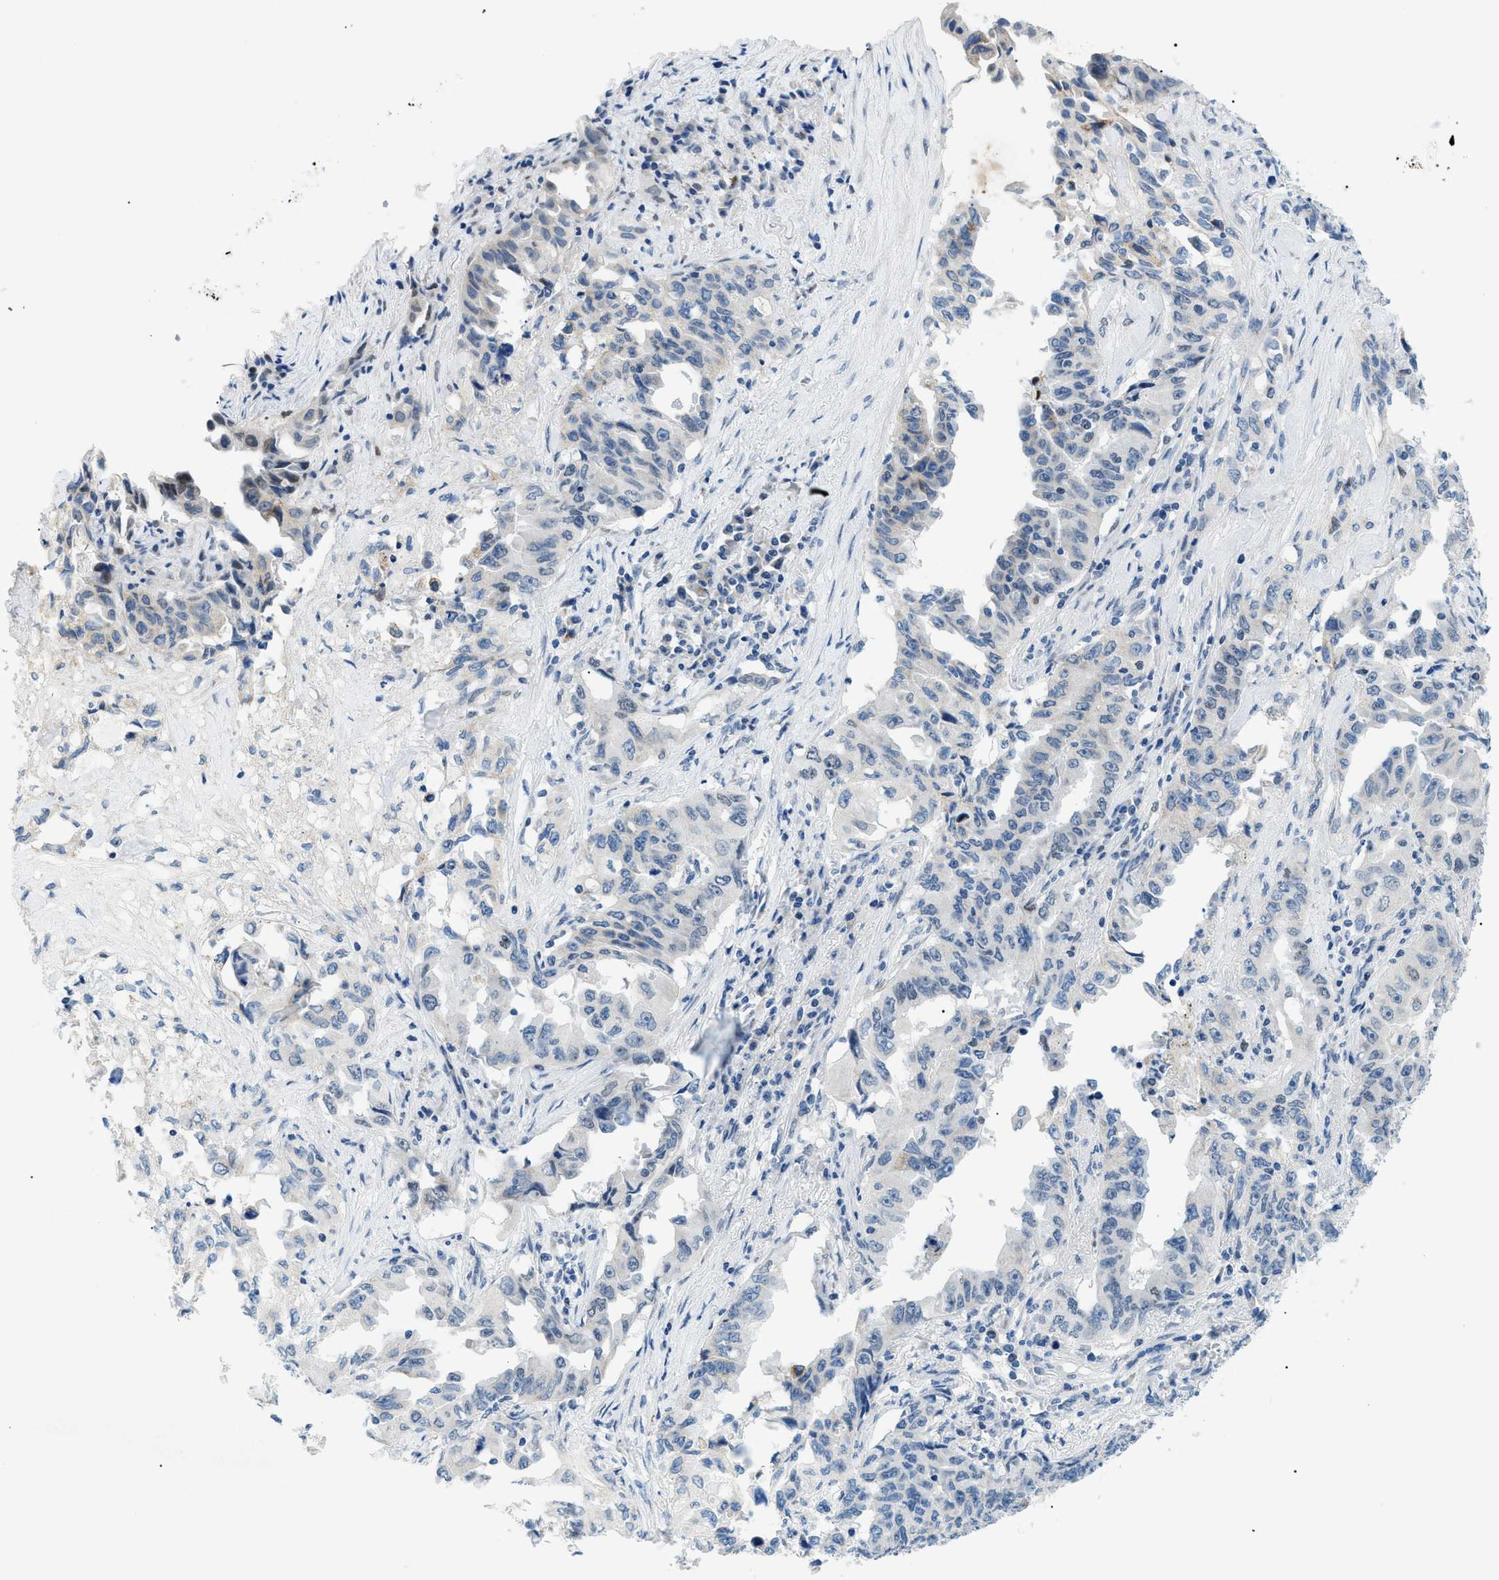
{"staining": {"intensity": "weak", "quantity": "<25%", "location": "nuclear"}, "tissue": "lung cancer", "cell_type": "Tumor cells", "image_type": "cancer", "snomed": [{"axis": "morphology", "description": "Adenocarcinoma, NOS"}, {"axis": "topography", "description": "Lung"}], "caption": "High power microscopy photomicrograph of an immunohistochemistry photomicrograph of lung adenocarcinoma, revealing no significant staining in tumor cells. The staining was performed using DAB (3,3'-diaminobenzidine) to visualize the protein expression in brown, while the nuclei were stained in blue with hematoxylin (Magnification: 20x).", "gene": "SMARCC1", "patient": {"sex": "female", "age": 51}}